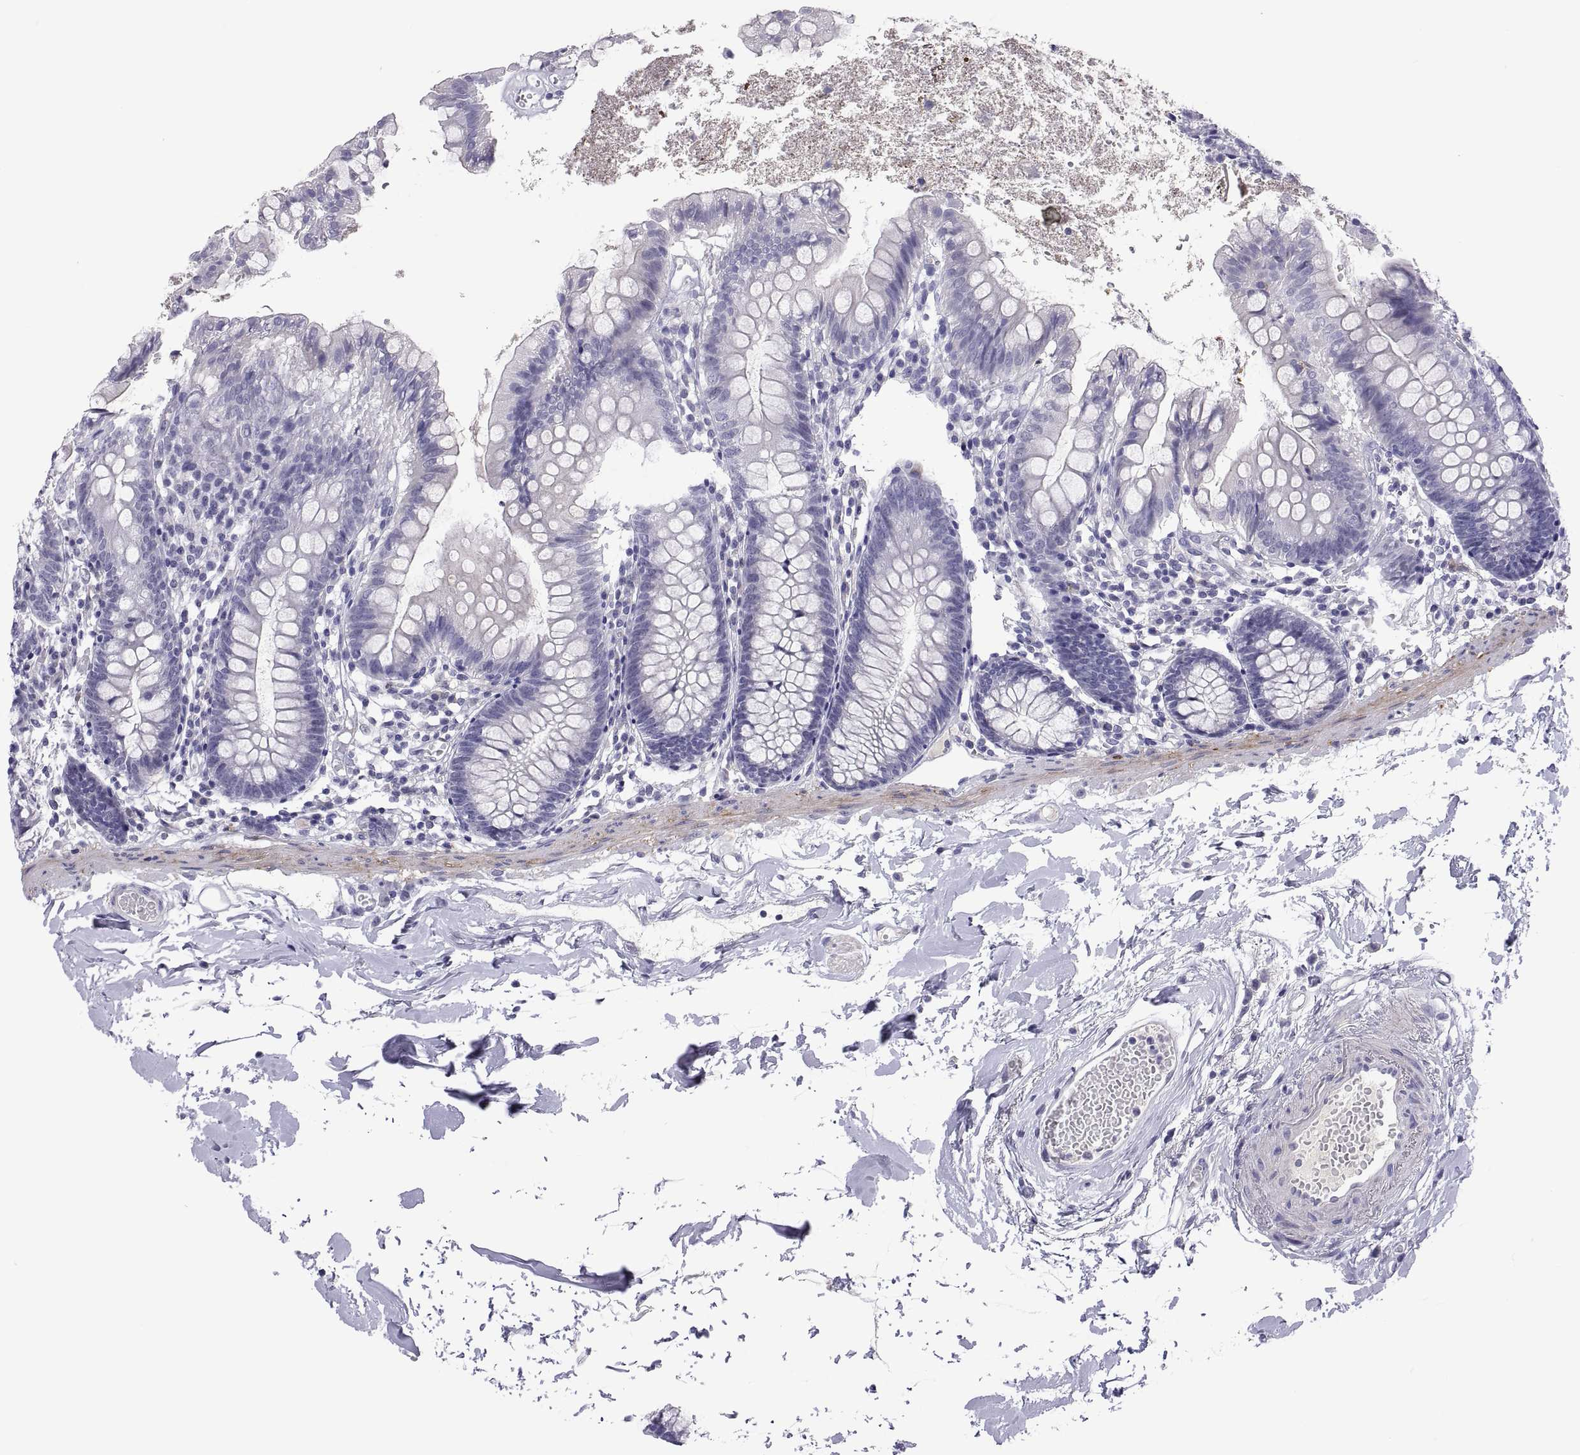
{"staining": {"intensity": "negative", "quantity": "none", "location": "none"}, "tissue": "small intestine", "cell_type": "Glandular cells", "image_type": "normal", "snomed": [{"axis": "morphology", "description": "Normal tissue, NOS"}, {"axis": "topography", "description": "Small intestine"}], "caption": "IHC photomicrograph of unremarkable small intestine: human small intestine stained with DAB exhibits no significant protein expression in glandular cells. Nuclei are stained in blue.", "gene": "CHCT1", "patient": {"sex": "female", "age": 90}}